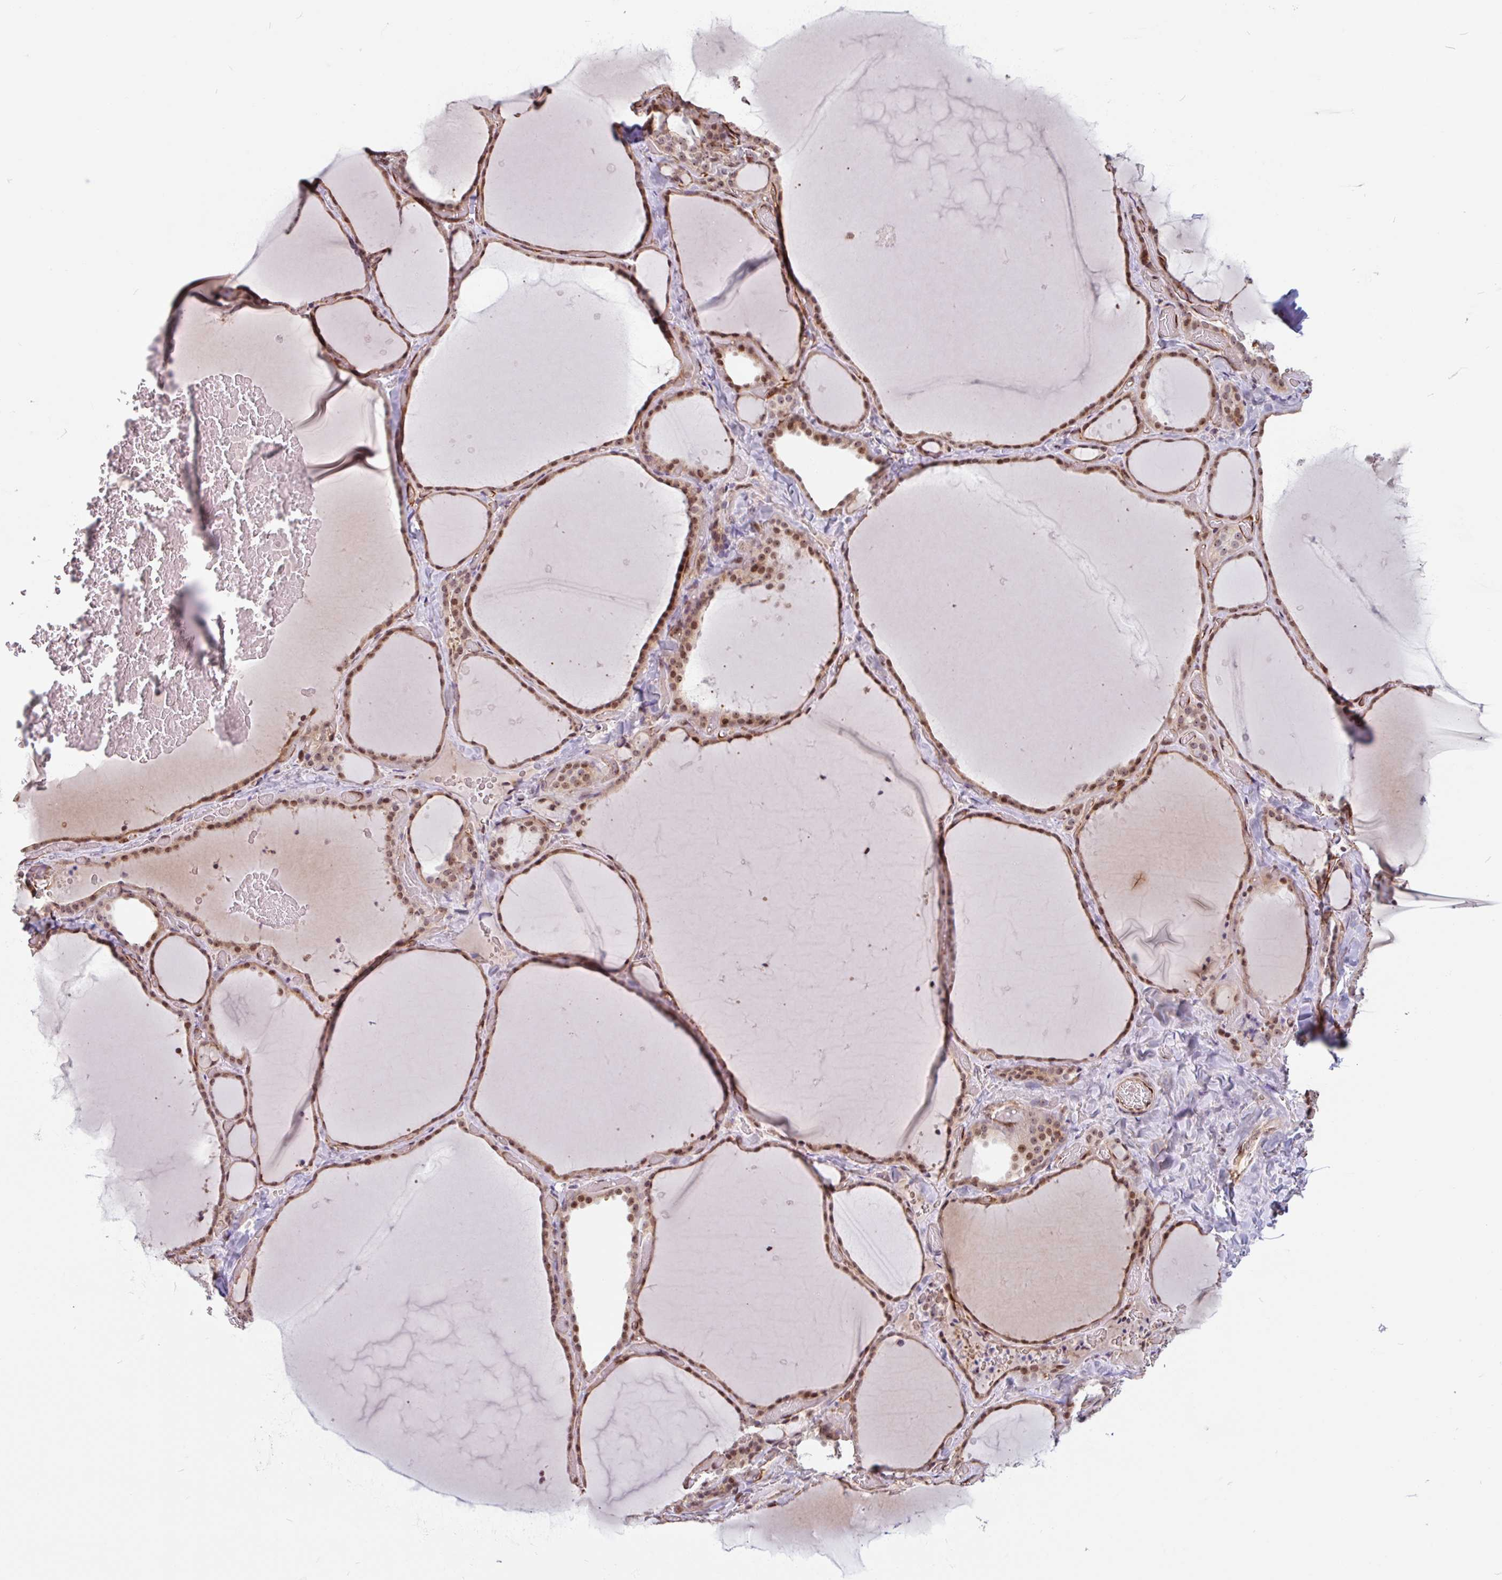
{"staining": {"intensity": "moderate", "quantity": ">75%", "location": "cytoplasmic/membranous,nuclear"}, "tissue": "thyroid gland", "cell_type": "Glandular cells", "image_type": "normal", "snomed": [{"axis": "morphology", "description": "Normal tissue, NOS"}, {"axis": "topography", "description": "Thyroid gland"}], "caption": "Thyroid gland was stained to show a protein in brown. There is medium levels of moderate cytoplasmic/membranous,nuclear staining in approximately >75% of glandular cells. Using DAB (3,3'-diaminobenzidine) (brown) and hematoxylin (blue) stains, captured at high magnification using brightfield microscopy.", "gene": "ZNF689", "patient": {"sex": "female", "age": 36}}